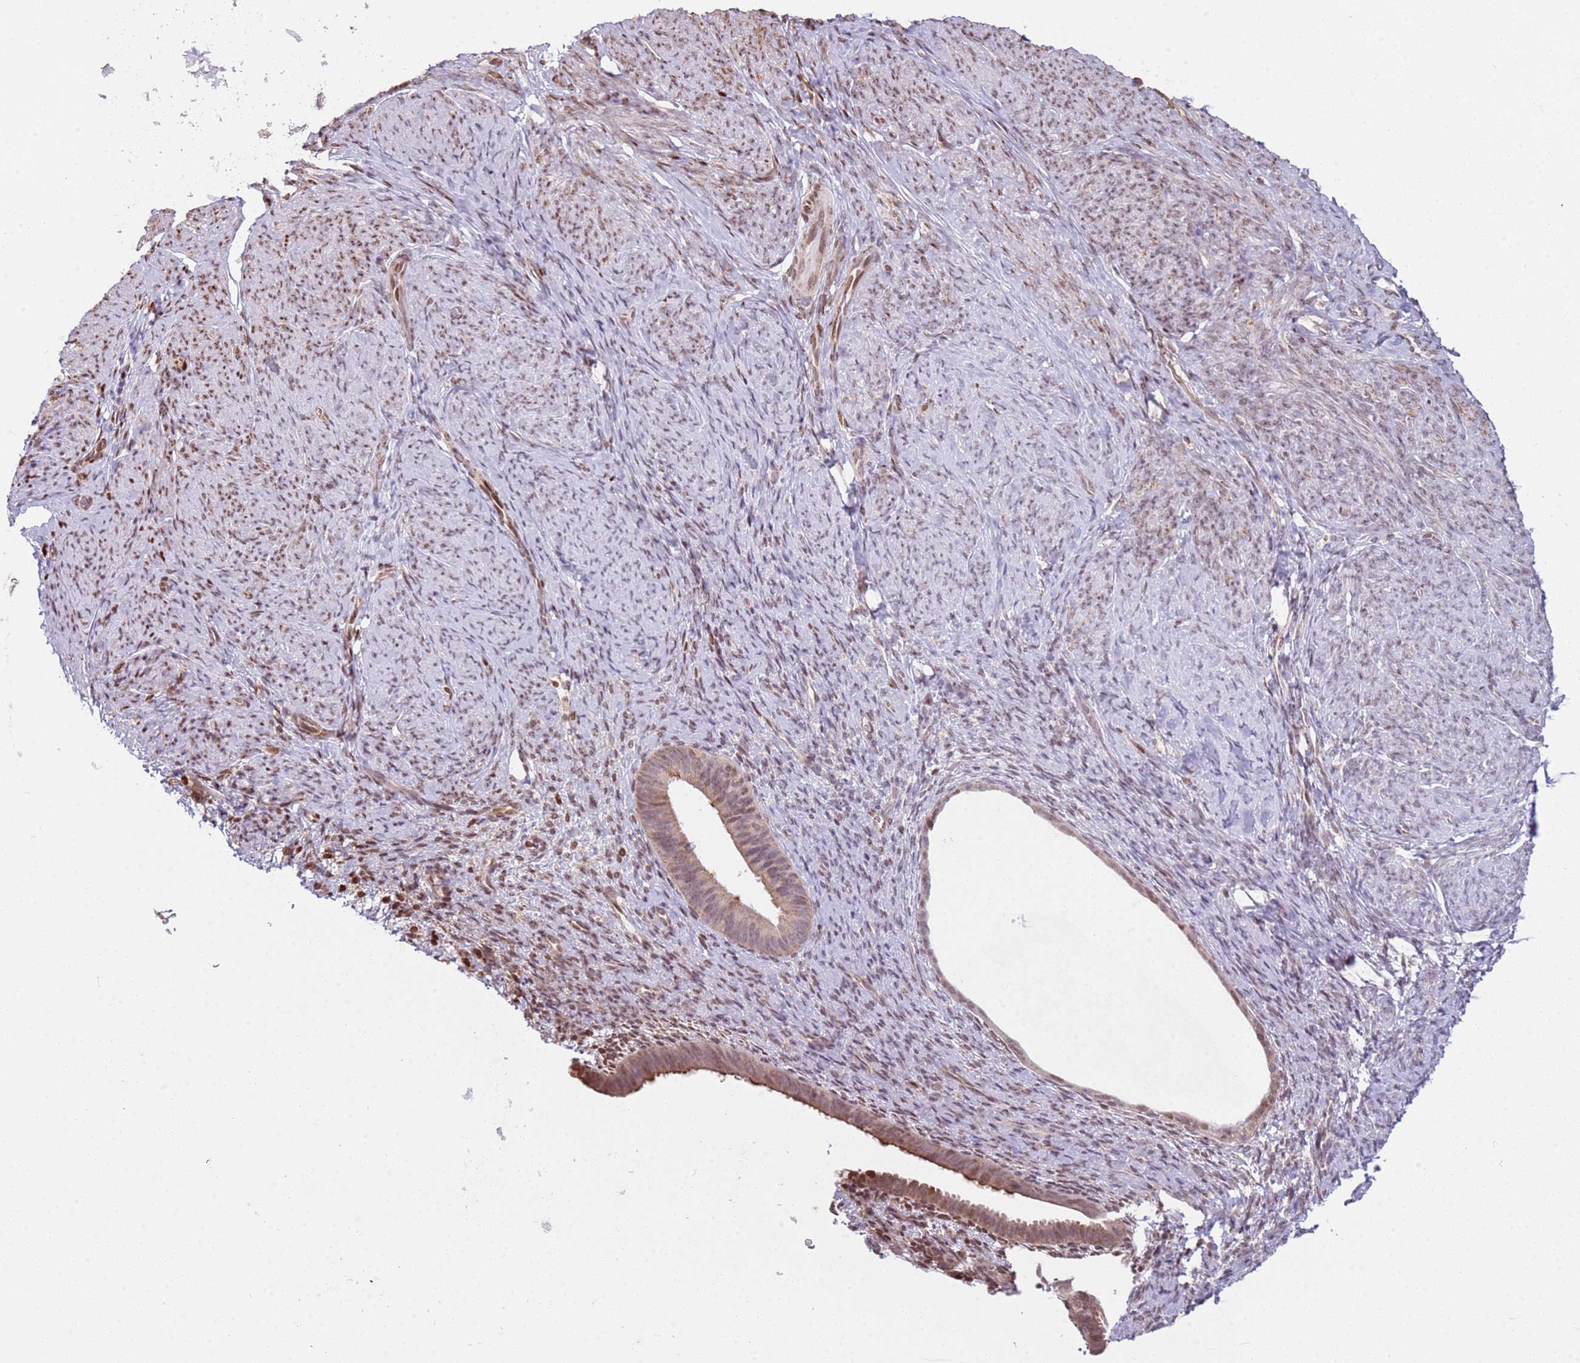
{"staining": {"intensity": "moderate", "quantity": ">75%", "location": "cytoplasmic/membranous"}, "tissue": "endometrium", "cell_type": "Cells in endometrial stroma", "image_type": "normal", "snomed": [{"axis": "morphology", "description": "Normal tissue, NOS"}, {"axis": "topography", "description": "Endometrium"}], "caption": "High-power microscopy captured an IHC image of benign endometrium, revealing moderate cytoplasmic/membranous staining in approximately >75% of cells in endometrial stroma. (DAB (3,3'-diaminobenzidine) = brown stain, brightfield microscopy at high magnification).", "gene": "SCAF1", "patient": {"sex": "female", "age": 65}}